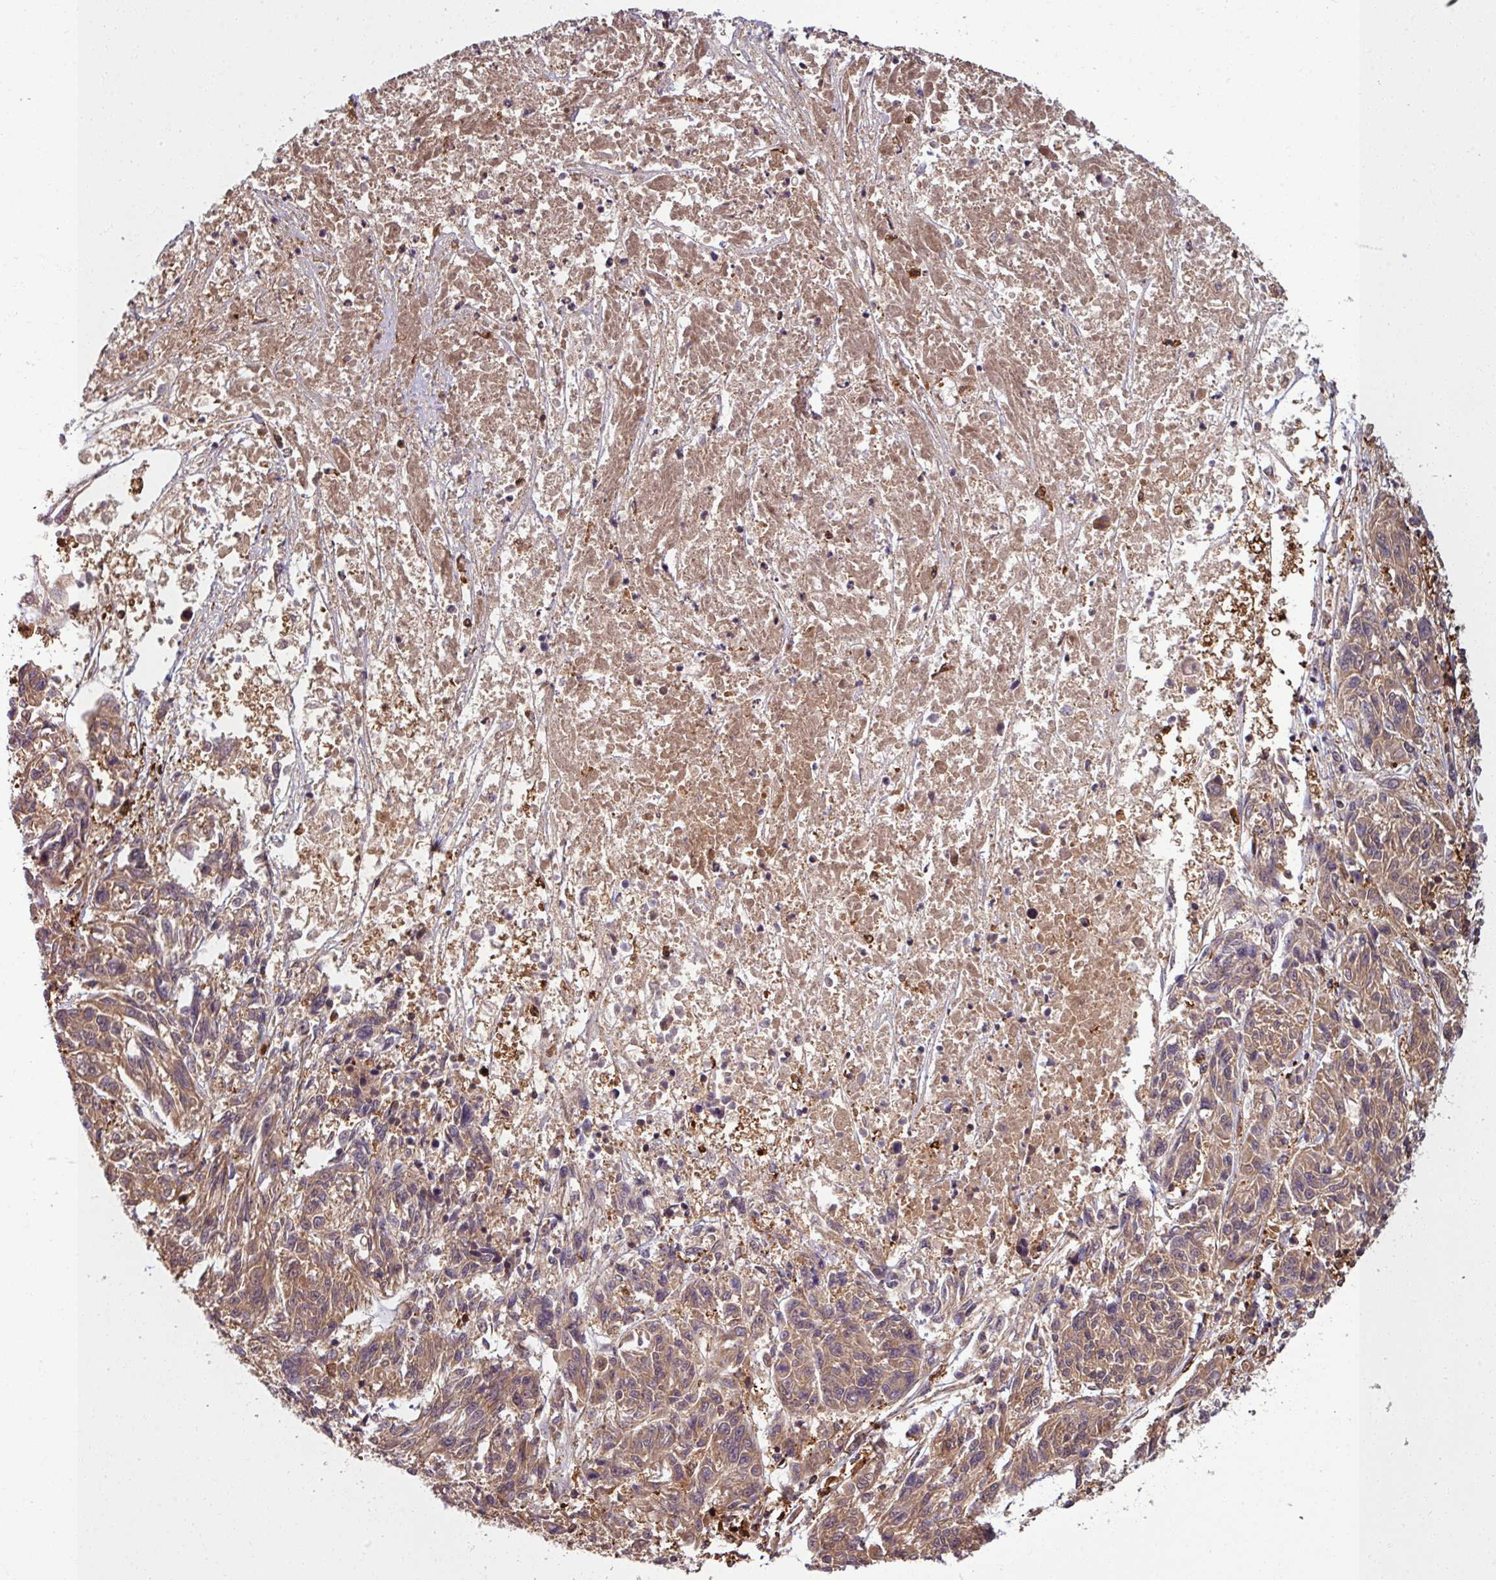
{"staining": {"intensity": "moderate", "quantity": ">75%", "location": "cytoplasmic/membranous"}, "tissue": "melanoma", "cell_type": "Tumor cells", "image_type": "cancer", "snomed": [{"axis": "morphology", "description": "Malignant melanoma, NOS"}, {"axis": "topography", "description": "Skin"}], "caption": "IHC of human malignant melanoma demonstrates medium levels of moderate cytoplasmic/membranous expression in about >75% of tumor cells.", "gene": "KCTD11", "patient": {"sex": "male", "age": 53}}